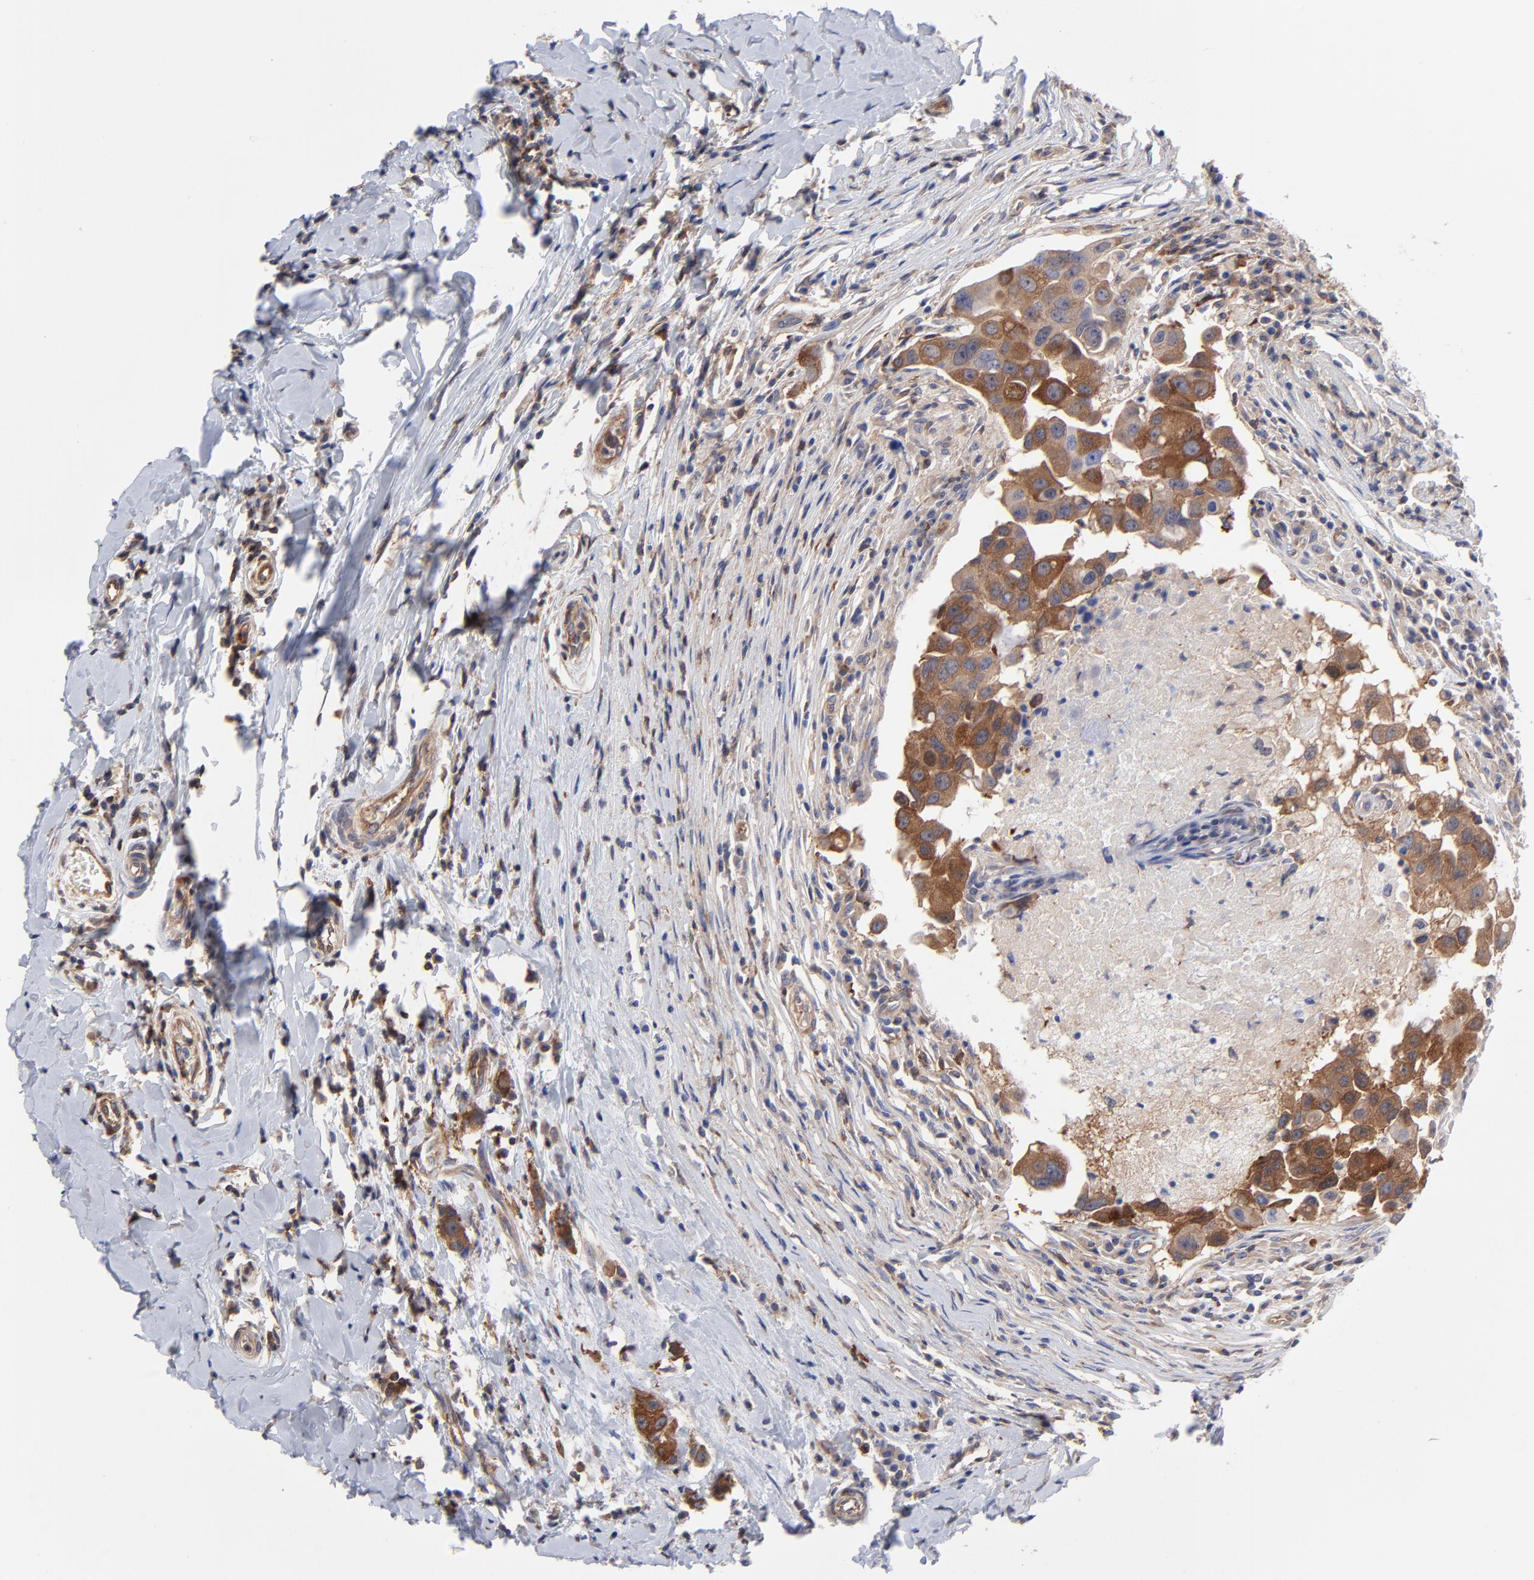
{"staining": {"intensity": "moderate", "quantity": ">75%", "location": "cytoplasmic/membranous"}, "tissue": "breast cancer", "cell_type": "Tumor cells", "image_type": "cancer", "snomed": [{"axis": "morphology", "description": "Duct carcinoma"}, {"axis": "topography", "description": "Breast"}], "caption": "Immunohistochemical staining of infiltrating ductal carcinoma (breast) displays medium levels of moderate cytoplasmic/membranous protein staining in about >75% of tumor cells.", "gene": "NFKBIA", "patient": {"sex": "female", "age": 27}}